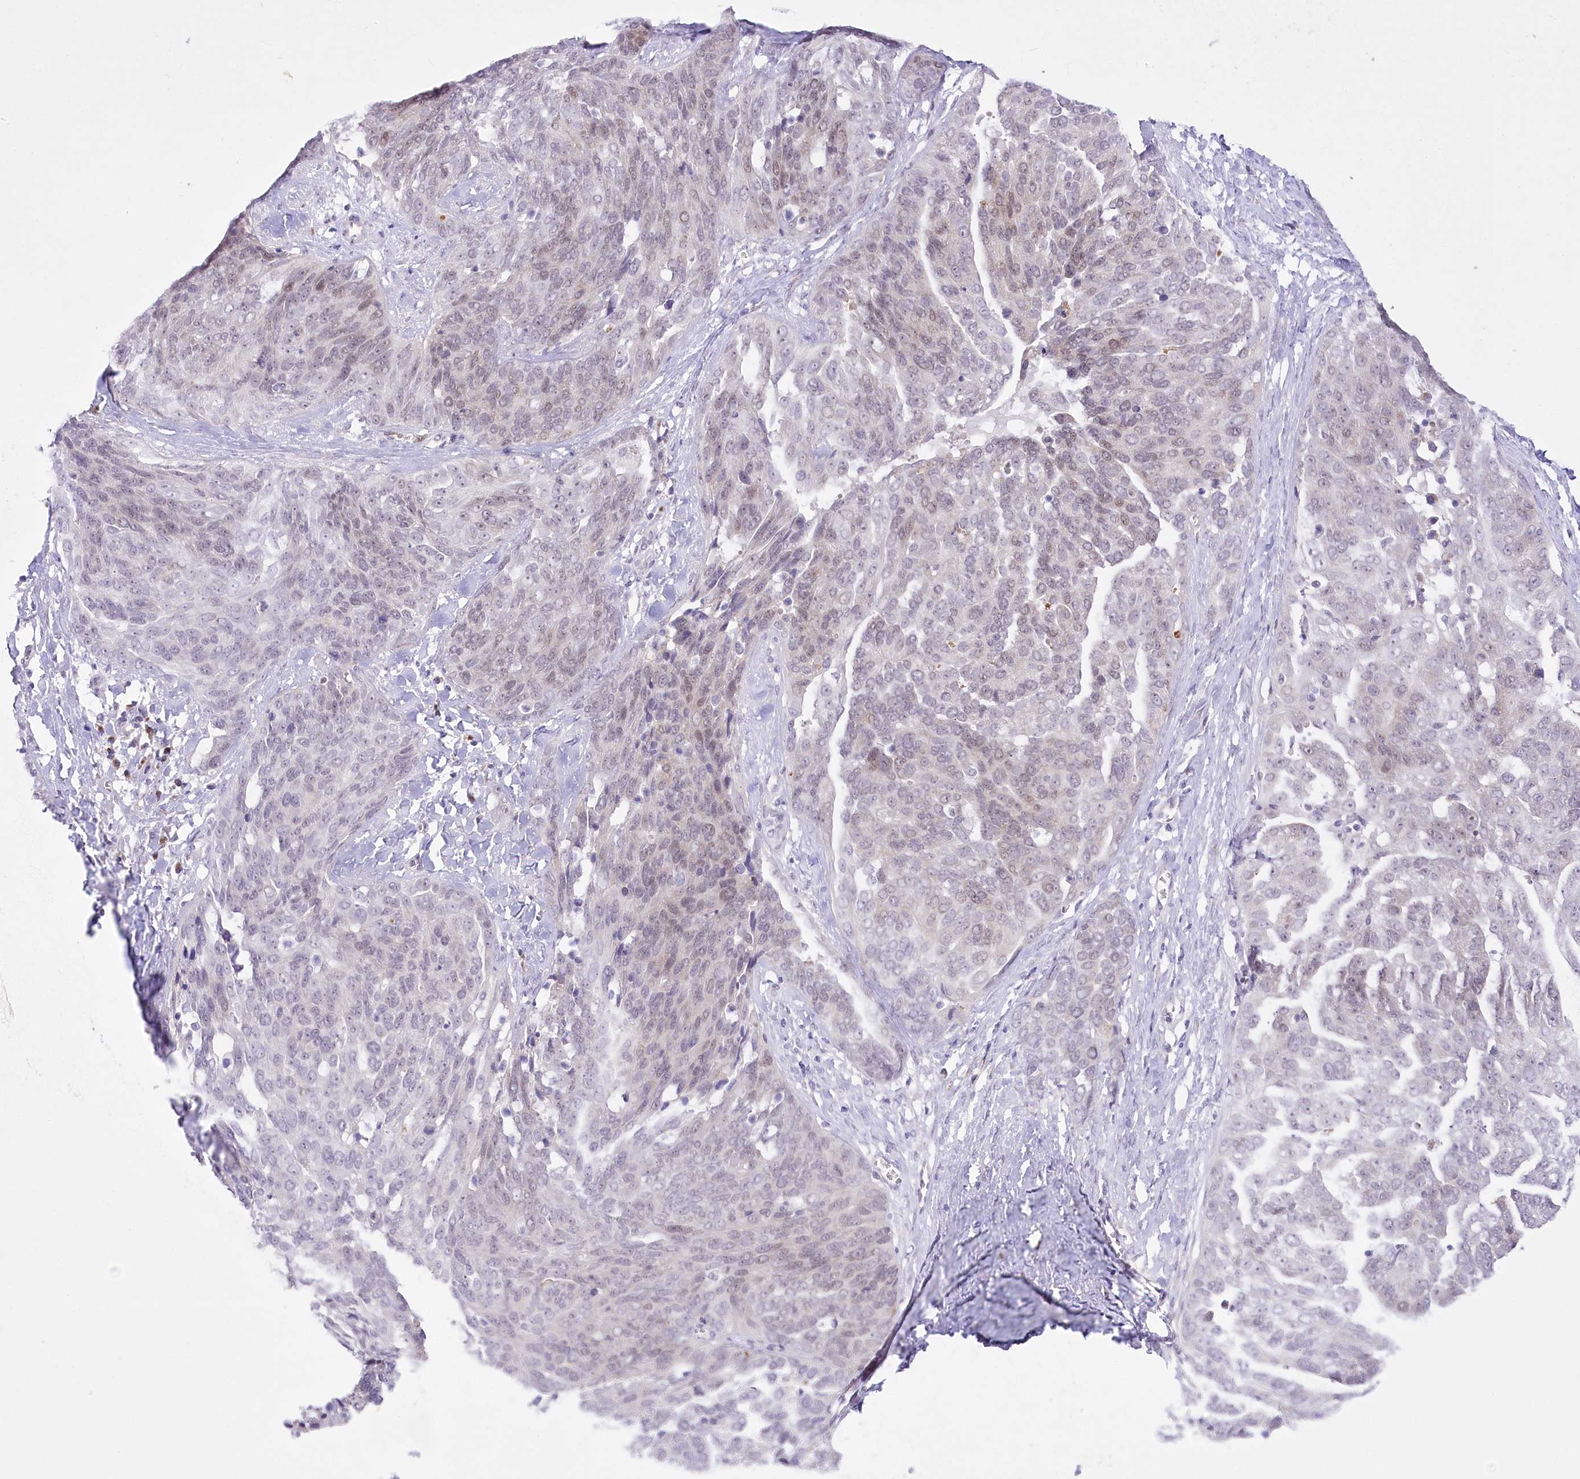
{"staining": {"intensity": "negative", "quantity": "none", "location": "none"}, "tissue": "ovarian cancer", "cell_type": "Tumor cells", "image_type": "cancer", "snomed": [{"axis": "morphology", "description": "Cystadenocarcinoma, serous, NOS"}, {"axis": "topography", "description": "Ovary"}], "caption": "Protein analysis of ovarian cancer (serous cystadenocarcinoma) displays no significant expression in tumor cells.", "gene": "BEND7", "patient": {"sex": "female", "age": 44}}